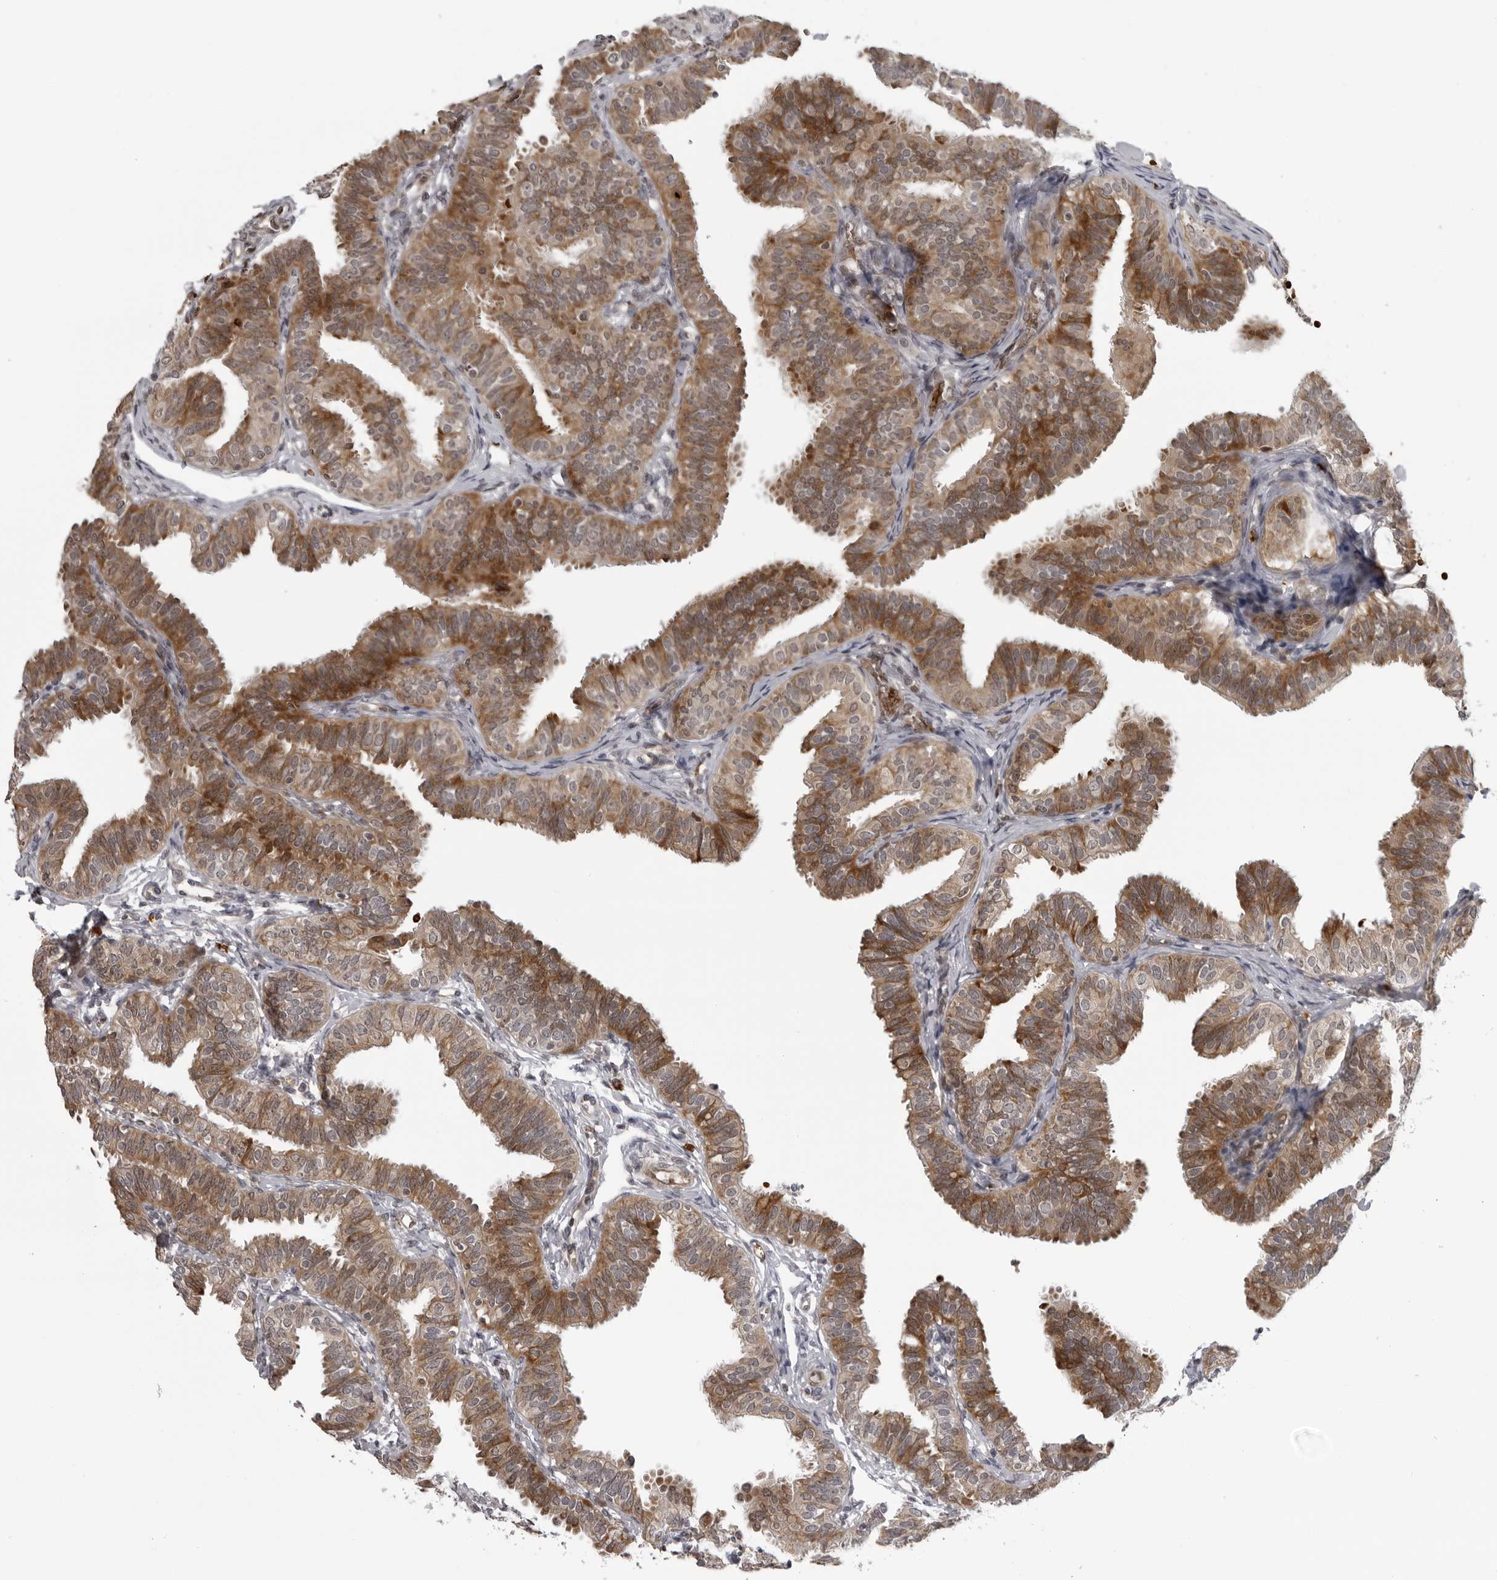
{"staining": {"intensity": "moderate", "quantity": ">75%", "location": "cytoplasmic/membranous"}, "tissue": "fallopian tube", "cell_type": "Glandular cells", "image_type": "normal", "snomed": [{"axis": "morphology", "description": "Normal tissue, NOS"}, {"axis": "topography", "description": "Fallopian tube"}], "caption": "The image displays immunohistochemical staining of benign fallopian tube. There is moderate cytoplasmic/membranous positivity is appreciated in about >75% of glandular cells.", "gene": "THOP1", "patient": {"sex": "female", "age": 35}}